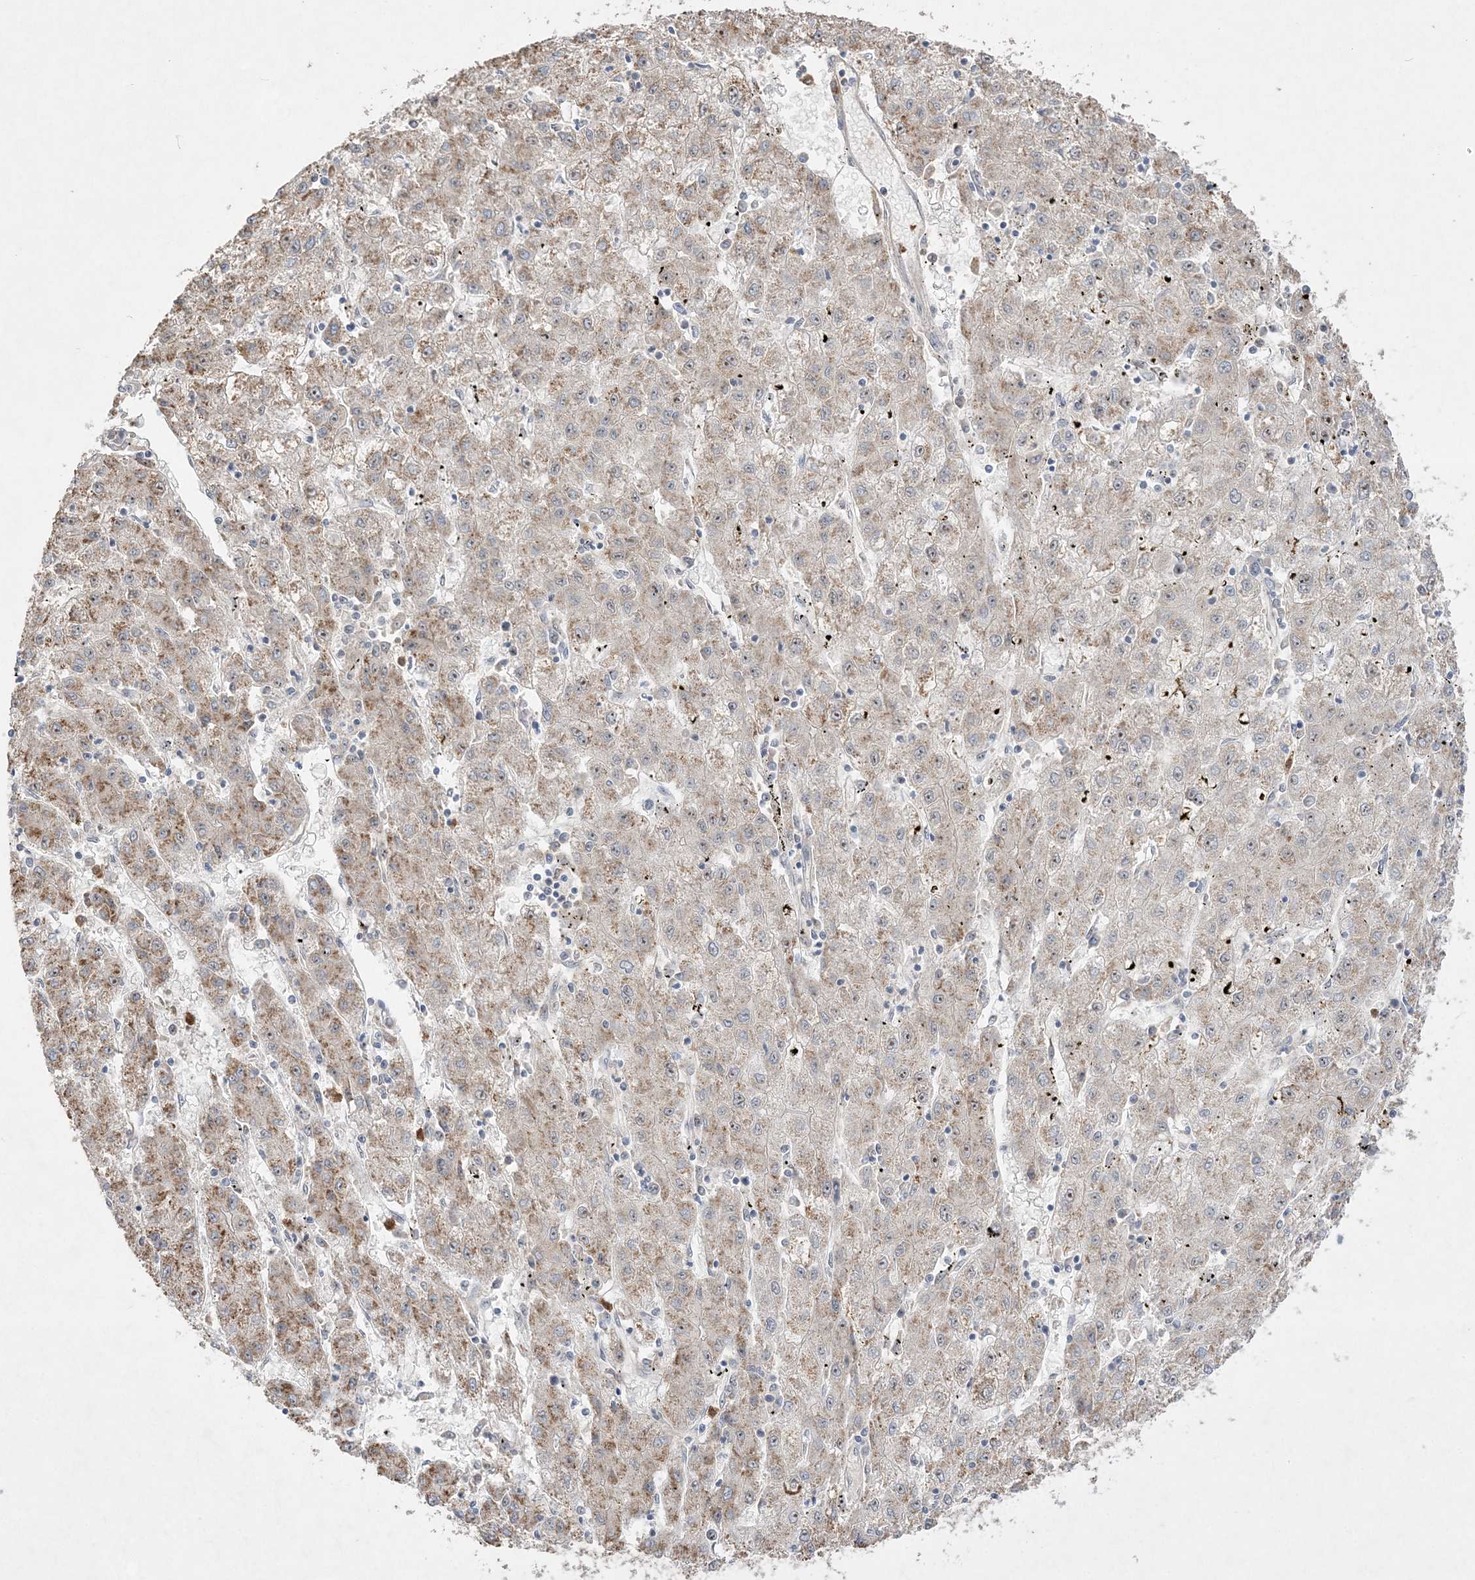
{"staining": {"intensity": "weak", "quantity": ">75%", "location": "cytoplasmic/membranous"}, "tissue": "liver cancer", "cell_type": "Tumor cells", "image_type": "cancer", "snomed": [{"axis": "morphology", "description": "Carcinoma, Hepatocellular, NOS"}, {"axis": "topography", "description": "Liver"}], "caption": "High-power microscopy captured an immunohistochemistry (IHC) histopathology image of liver cancer, revealing weak cytoplasmic/membranous positivity in approximately >75% of tumor cells. The staining is performed using DAB (3,3'-diaminobenzidine) brown chromogen to label protein expression. The nuclei are counter-stained blue using hematoxylin.", "gene": "NOP16", "patient": {"sex": "male", "age": 72}}